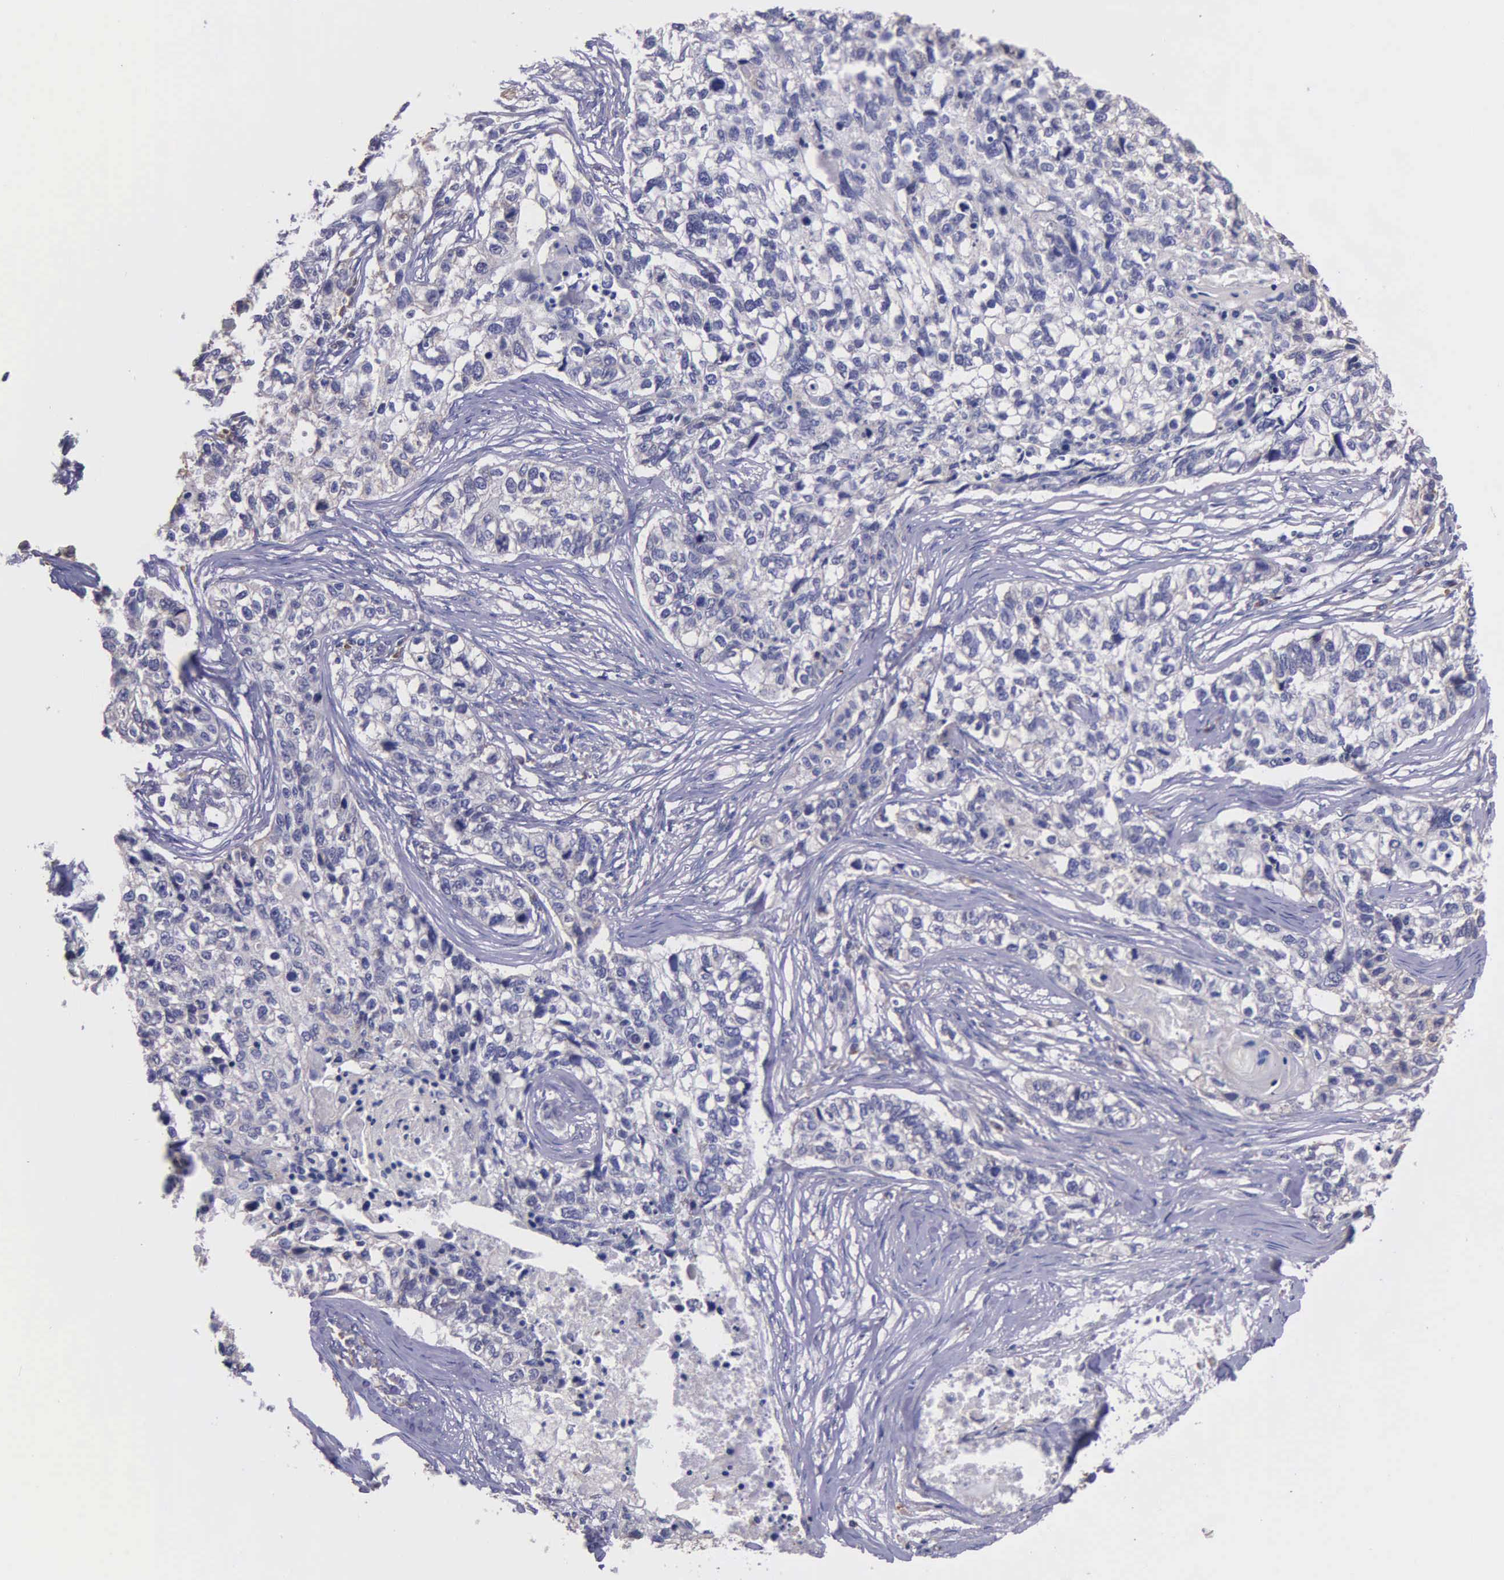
{"staining": {"intensity": "negative", "quantity": "none", "location": "none"}, "tissue": "lung cancer", "cell_type": "Tumor cells", "image_type": "cancer", "snomed": [{"axis": "morphology", "description": "Squamous cell carcinoma, NOS"}, {"axis": "topography", "description": "Lymph node"}, {"axis": "topography", "description": "Lung"}], "caption": "Tumor cells are negative for protein expression in human lung squamous cell carcinoma.", "gene": "ZC3H12B", "patient": {"sex": "male", "age": 74}}